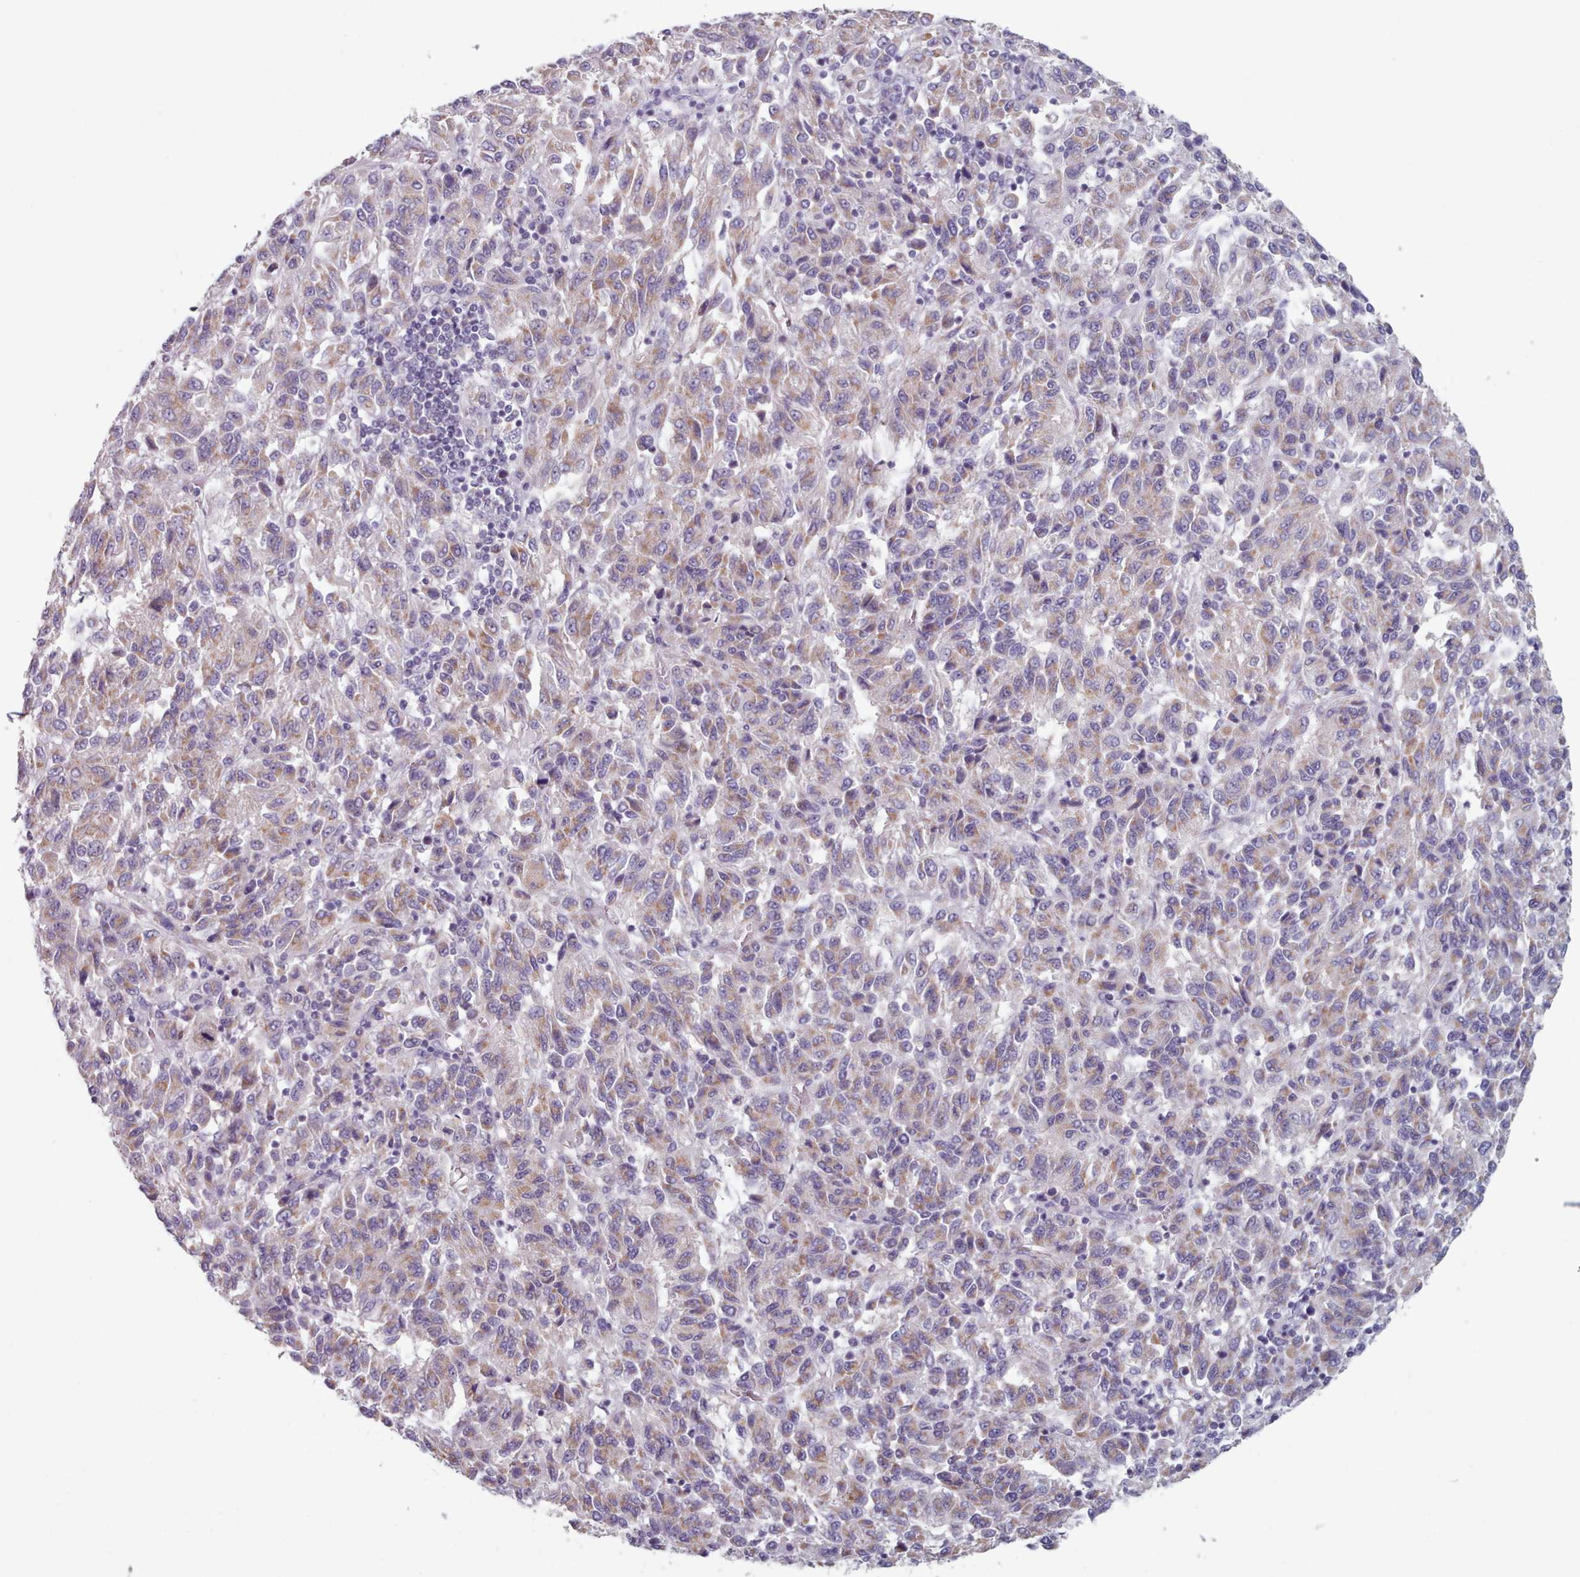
{"staining": {"intensity": "moderate", "quantity": ">75%", "location": "cytoplasmic/membranous"}, "tissue": "melanoma", "cell_type": "Tumor cells", "image_type": "cancer", "snomed": [{"axis": "morphology", "description": "Malignant melanoma, Metastatic site"}, {"axis": "topography", "description": "Lung"}], "caption": "The immunohistochemical stain shows moderate cytoplasmic/membranous positivity in tumor cells of malignant melanoma (metastatic site) tissue.", "gene": "HAO1", "patient": {"sex": "male", "age": 64}}